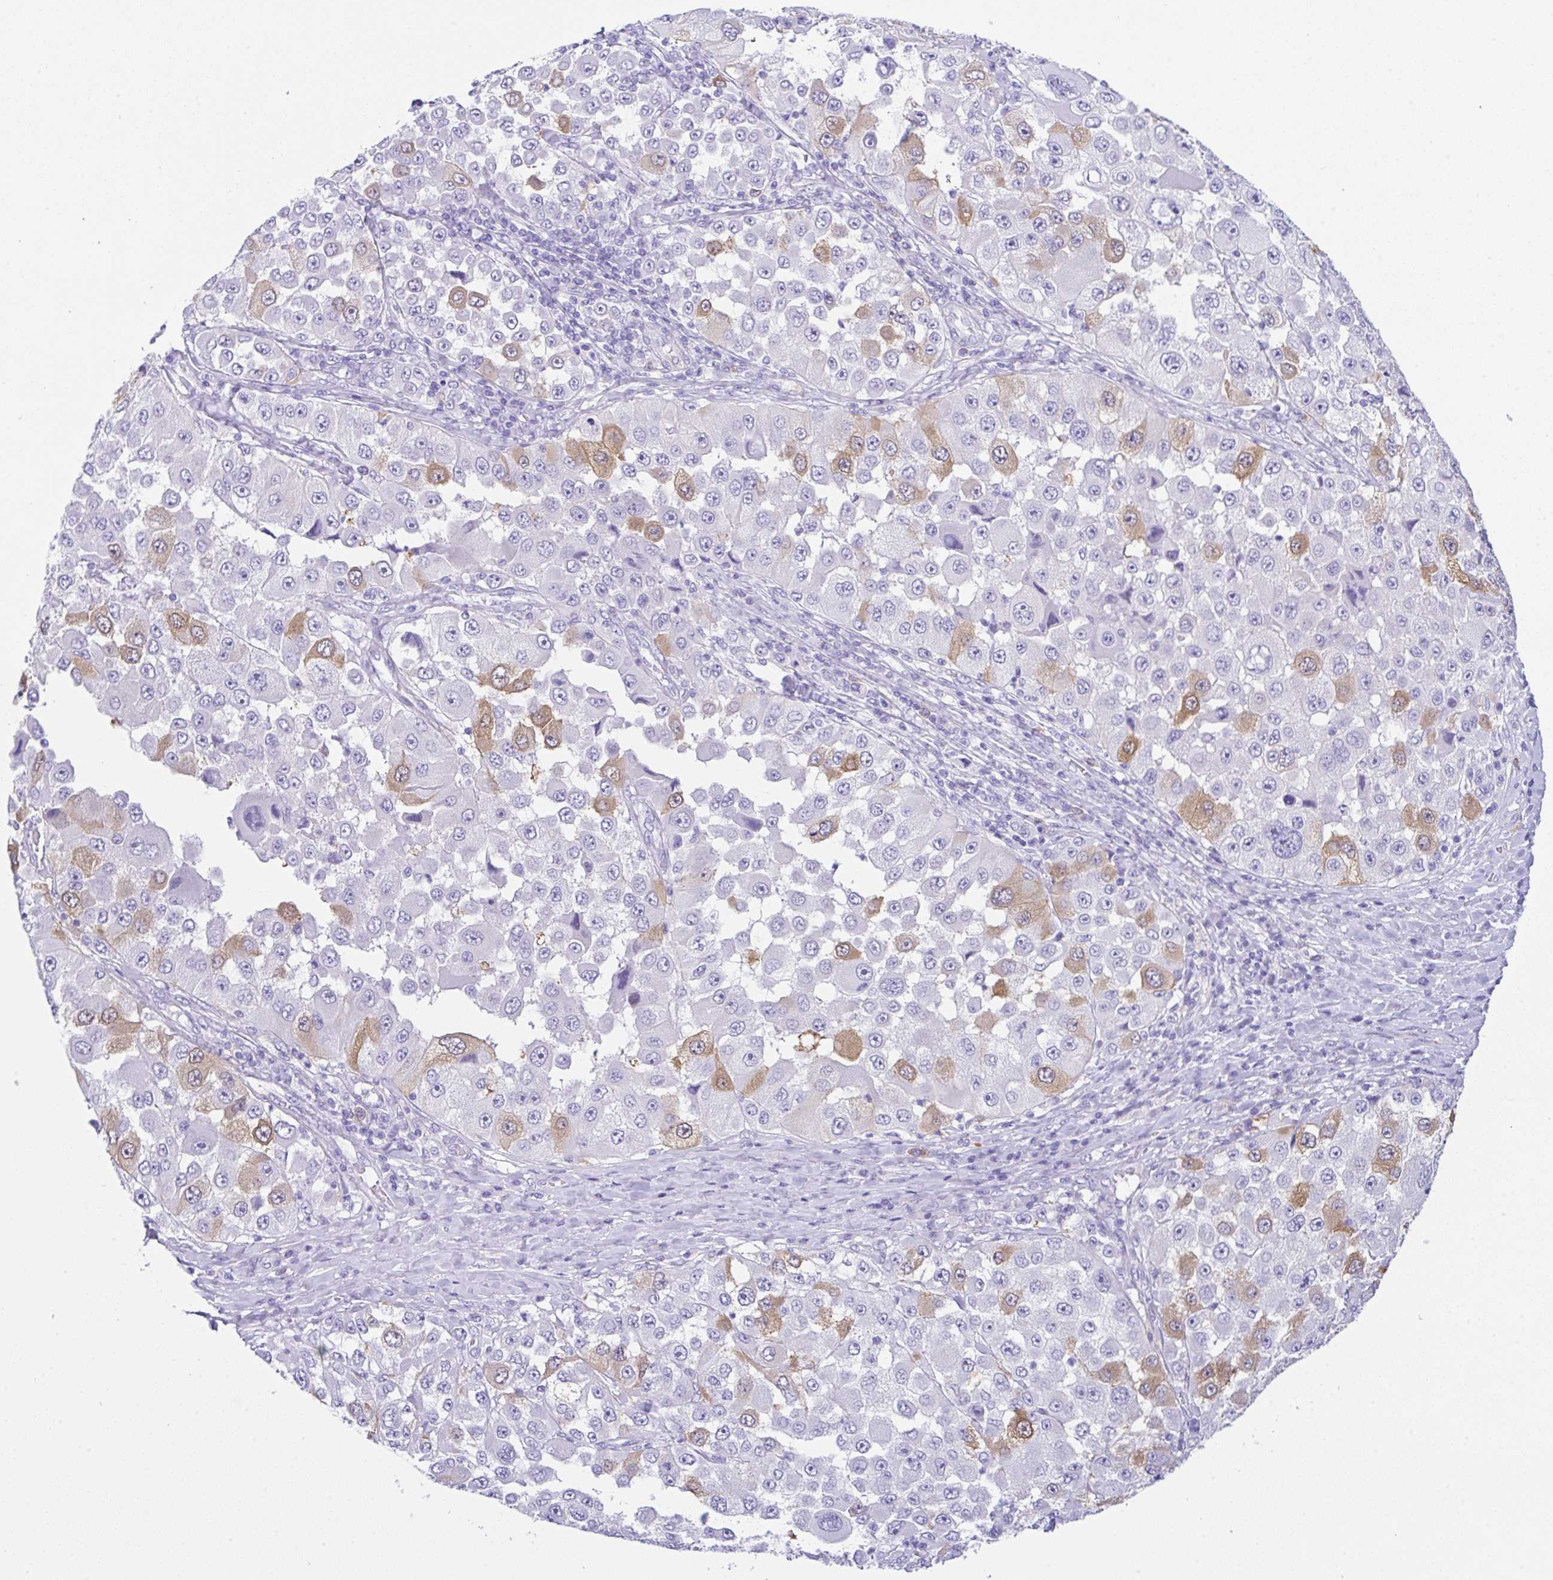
{"staining": {"intensity": "moderate", "quantity": "<25%", "location": "cytoplasmic/membranous"}, "tissue": "melanoma", "cell_type": "Tumor cells", "image_type": "cancer", "snomed": [{"axis": "morphology", "description": "Malignant melanoma, Metastatic site"}, {"axis": "topography", "description": "Lymph node"}], "caption": "Tumor cells demonstrate moderate cytoplasmic/membranous positivity in approximately <25% of cells in melanoma.", "gene": "RRM2", "patient": {"sex": "male", "age": 62}}